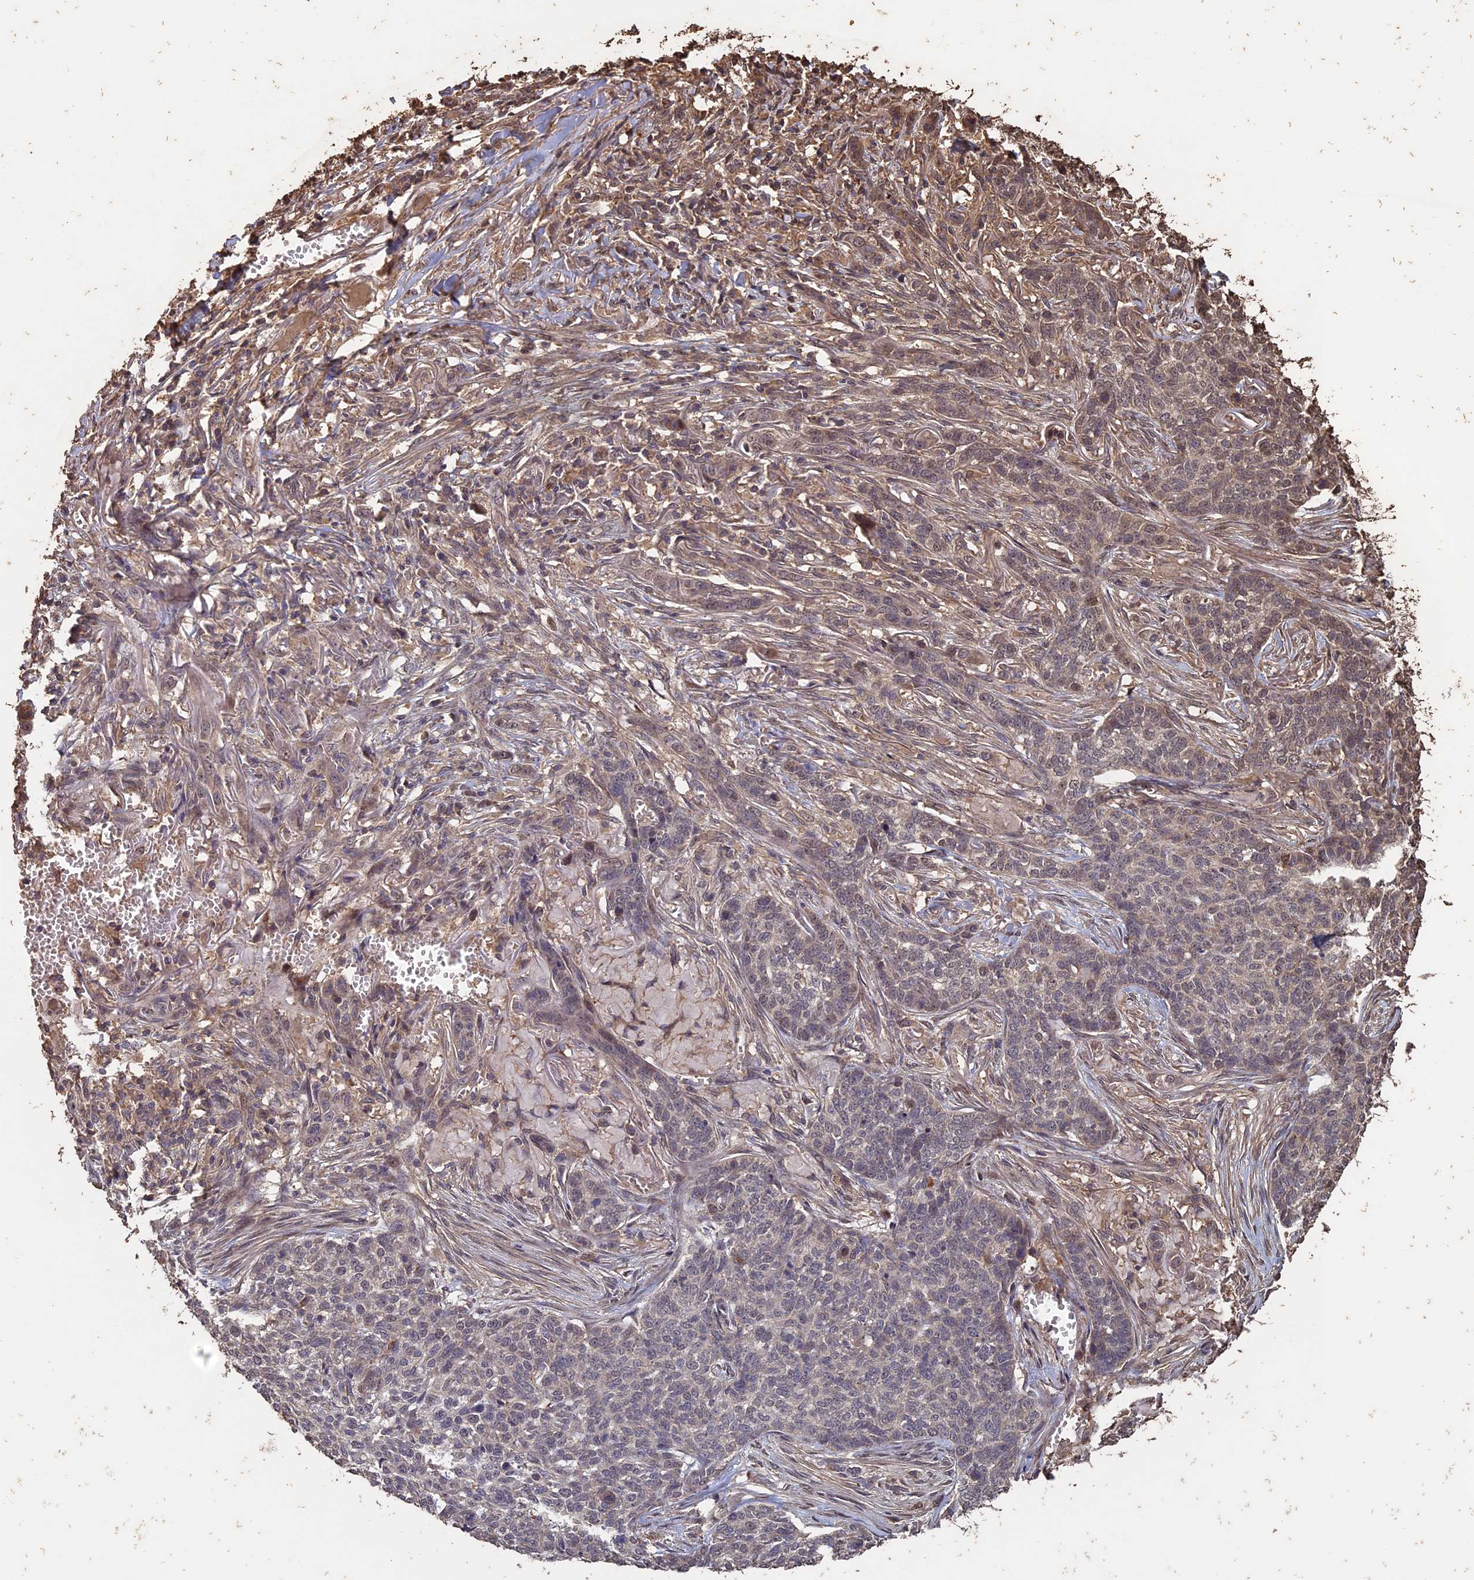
{"staining": {"intensity": "weak", "quantity": "<25%", "location": "cytoplasmic/membranous"}, "tissue": "skin cancer", "cell_type": "Tumor cells", "image_type": "cancer", "snomed": [{"axis": "morphology", "description": "Basal cell carcinoma"}, {"axis": "topography", "description": "Skin"}], "caption": "Tumor cells are negative for protein expression in human skin basal cell carcinoma.", "gene": "HUNK", "patient": {"sex": "male", "age": 85}}